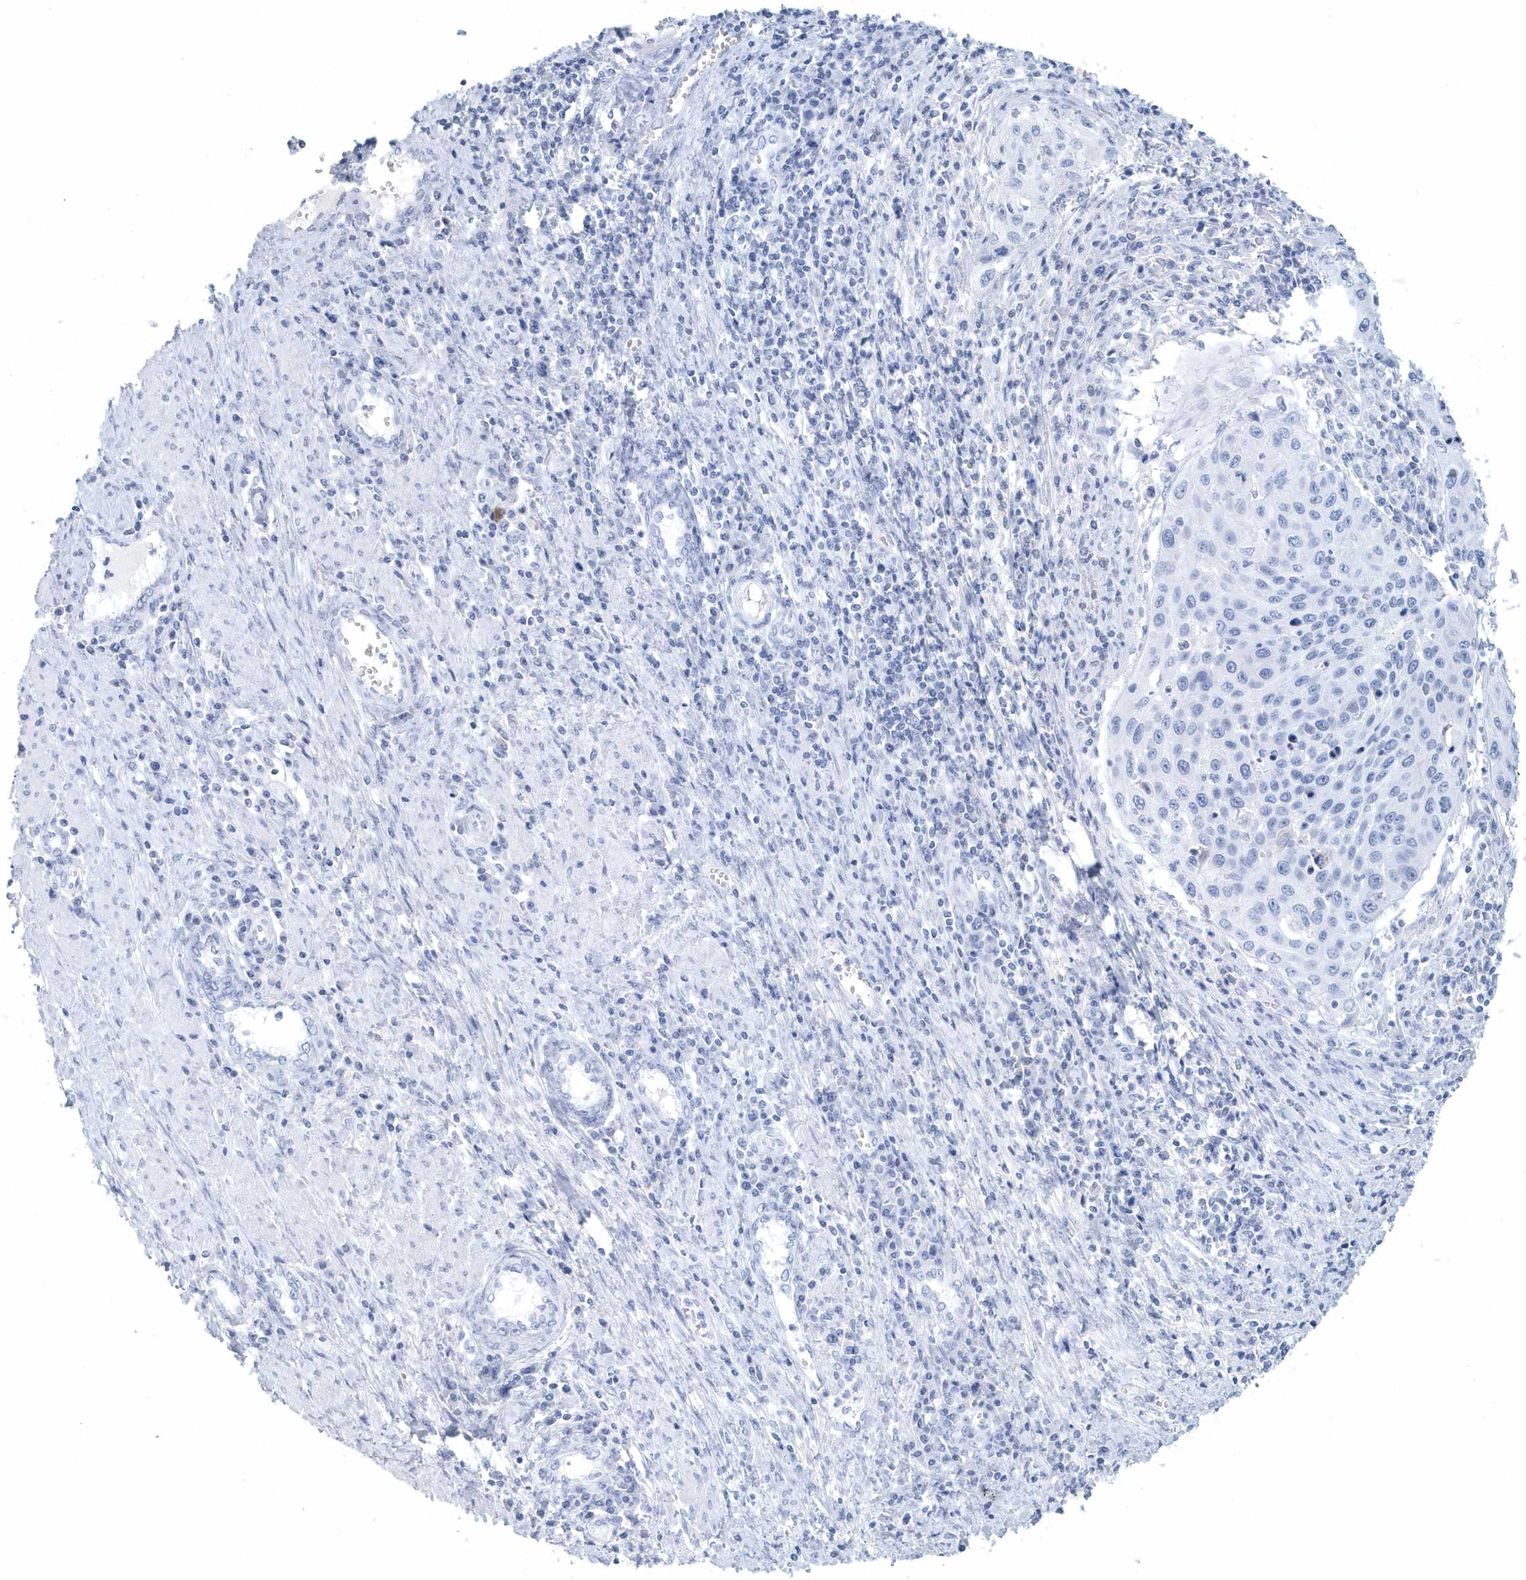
{"staining": {"intensity": "negative", "quantity": "none", "location": "none"}, "tissue": "cervical cancer", "cell_type": "Tumor cells", "image_type": "cancer", "snomed": [{"axis": "morphology", "description": "Squamous cell carcinoma, NOS"}, {"axis": "topography", "description": "Cervix"}], "caption": "DAB immunohistochemical staining of human cervical cancer (squamous cell carcinoma) exhibits no significant expression in tumor cells. The staining was performed using DAB (3,3'-diaminobenzidine) to visualize the protein expression in brown, while the nuclei were stained in blue with hematoxylin (Magnification: 20x).", "gene": "PTPRO", "patient": {"sex": "female", "age": 32}}